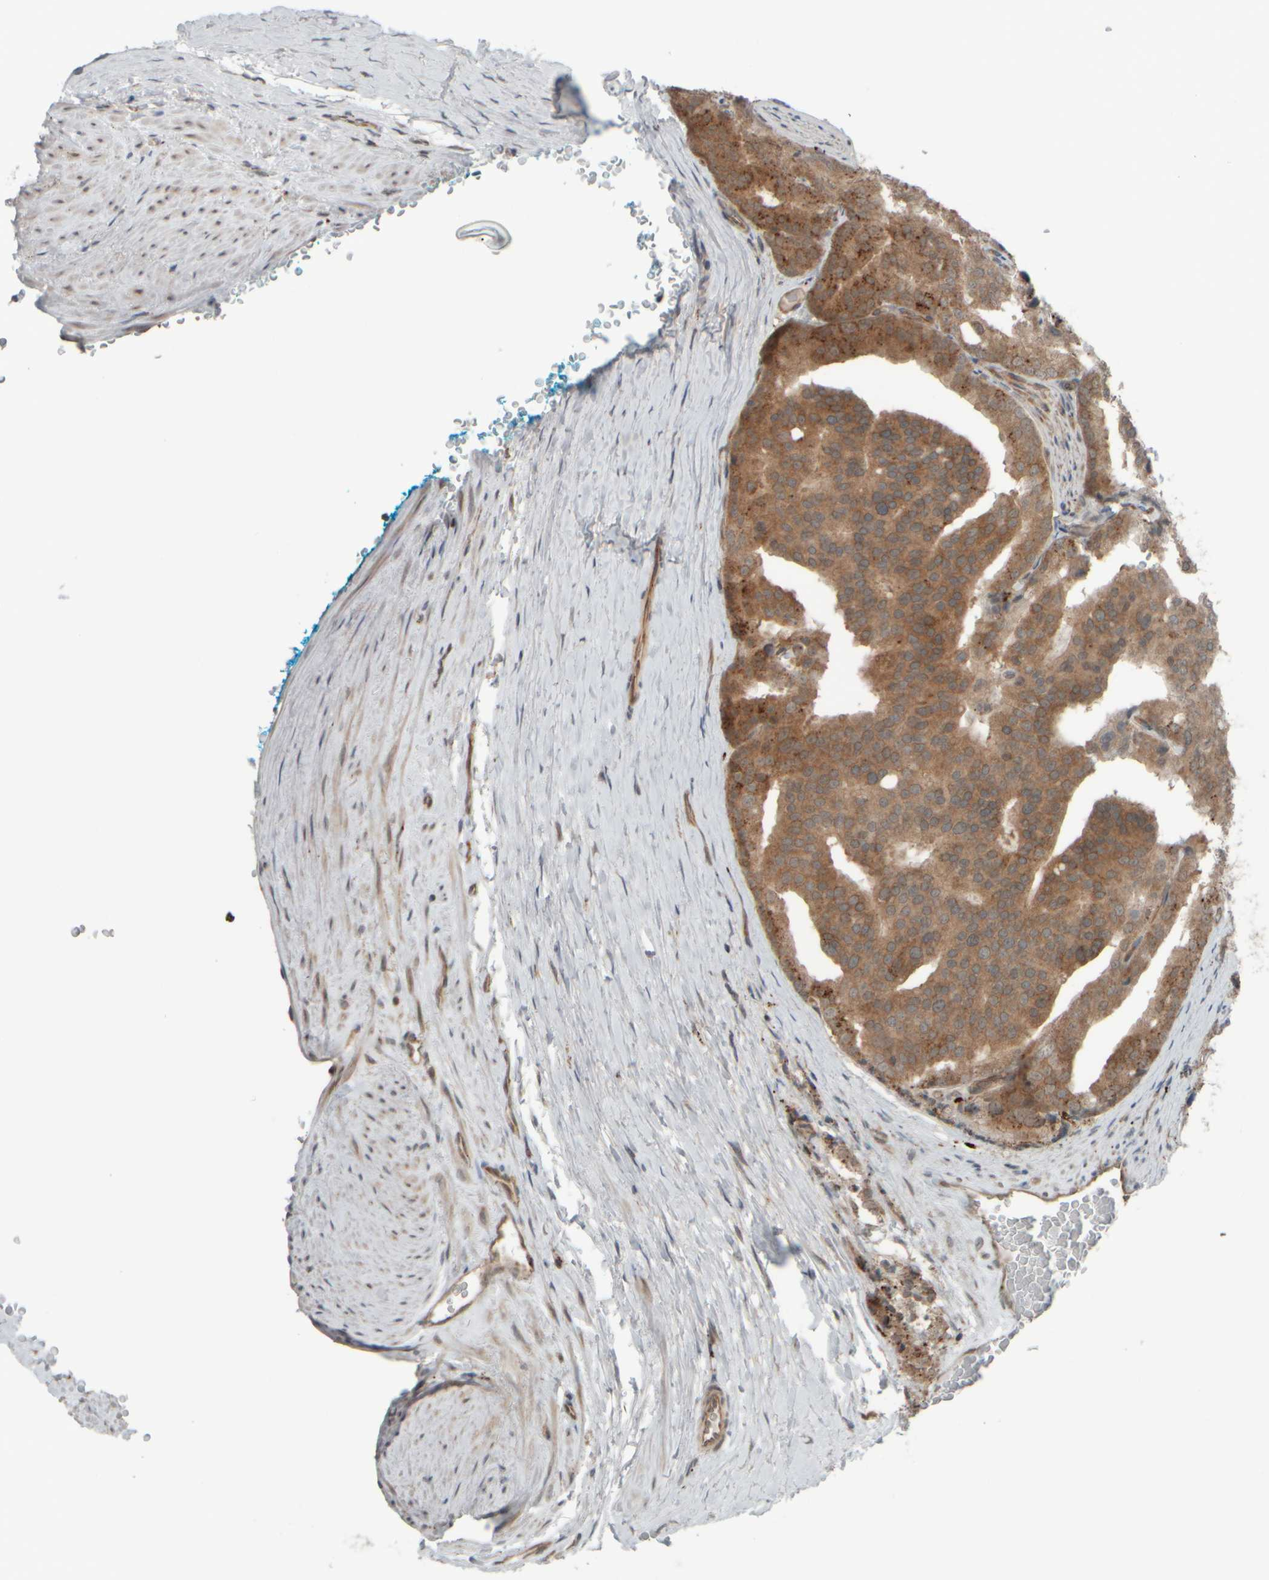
{"staining": {"intensity": "moderate", "quantity": ">75%", "location": "cytoplasmic/membranous"}, "tissue": "prostate cancer", "cell_type": "Tumor cells", "image_type": "cancer", "snomed": [{"axis": "morphology", "description": "Adenocarcinoma, High grade"}, {"axis": "topography", "description": "Prostate"}], "caption": "DAB immunohistochemical staining of prostate high-grade adenocarcinoma exhibits moderate cytoplasmic/membranous protein staining in about >75% of tumor cells.", "gene": "GIGYF1", "patient": {"sex": "male", "age": 50}}